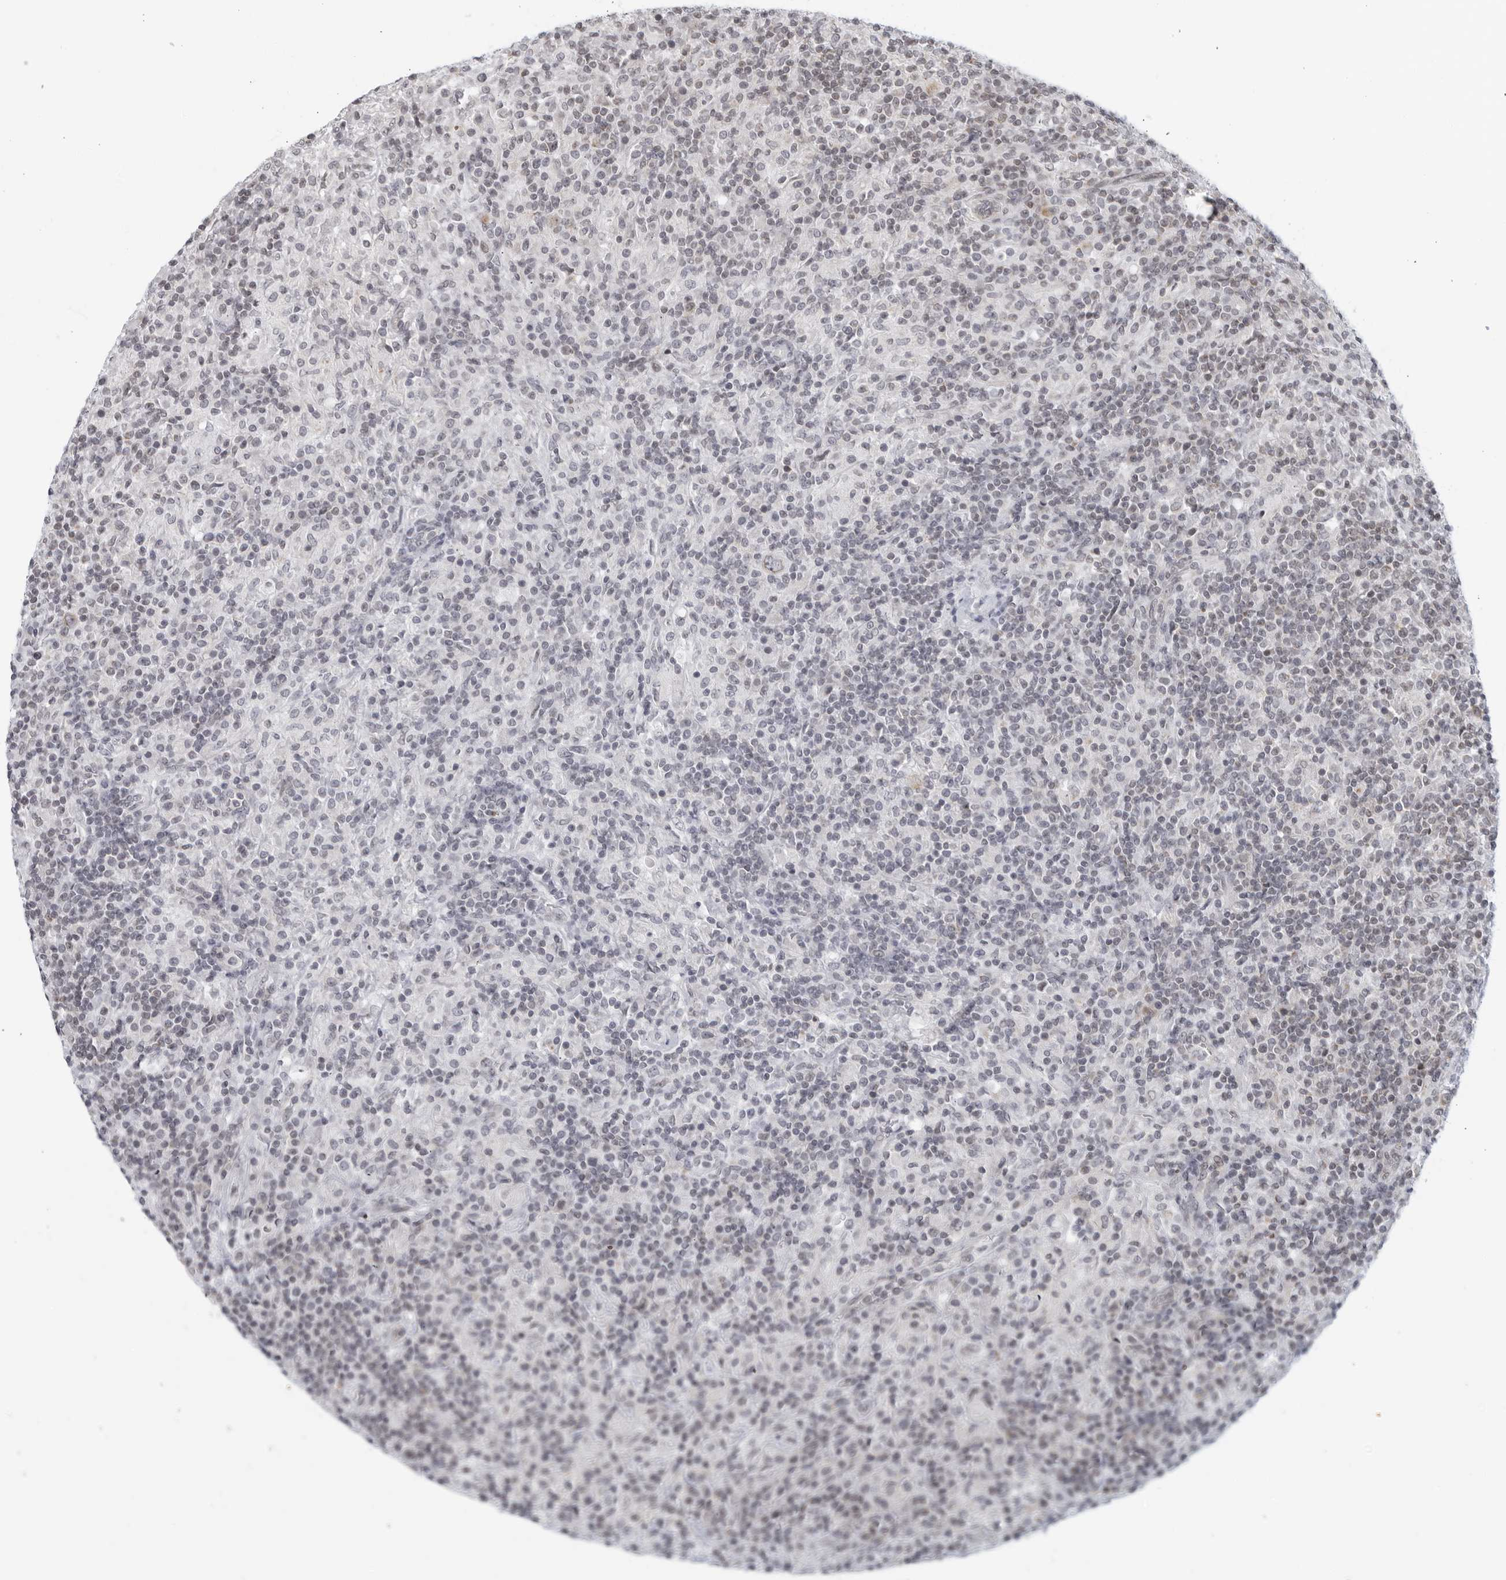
{"staining": {"intensity": "negative", "quantity": "none", "location": "none"}, "tissue": "lymphoma", "cell_type": "Tumor cells", "image_type": "cancer", "snomed": [{"axis": "morphology", "description": "Hodgkin's disease, NOS"}, {"axis": "topography", "description": "Lymph node"}], "caption": "Immunohistochemical staining of lymphoma exhibits no significant positivity in tumor cells. The staining is performed using DAB (3,3'-diaminobenzidine) brown chromogen with nuclei counter-stained in using hematoxylin.", "gene": "RAB11FIP3", "patient": {"sex": "male", "age": 70}}